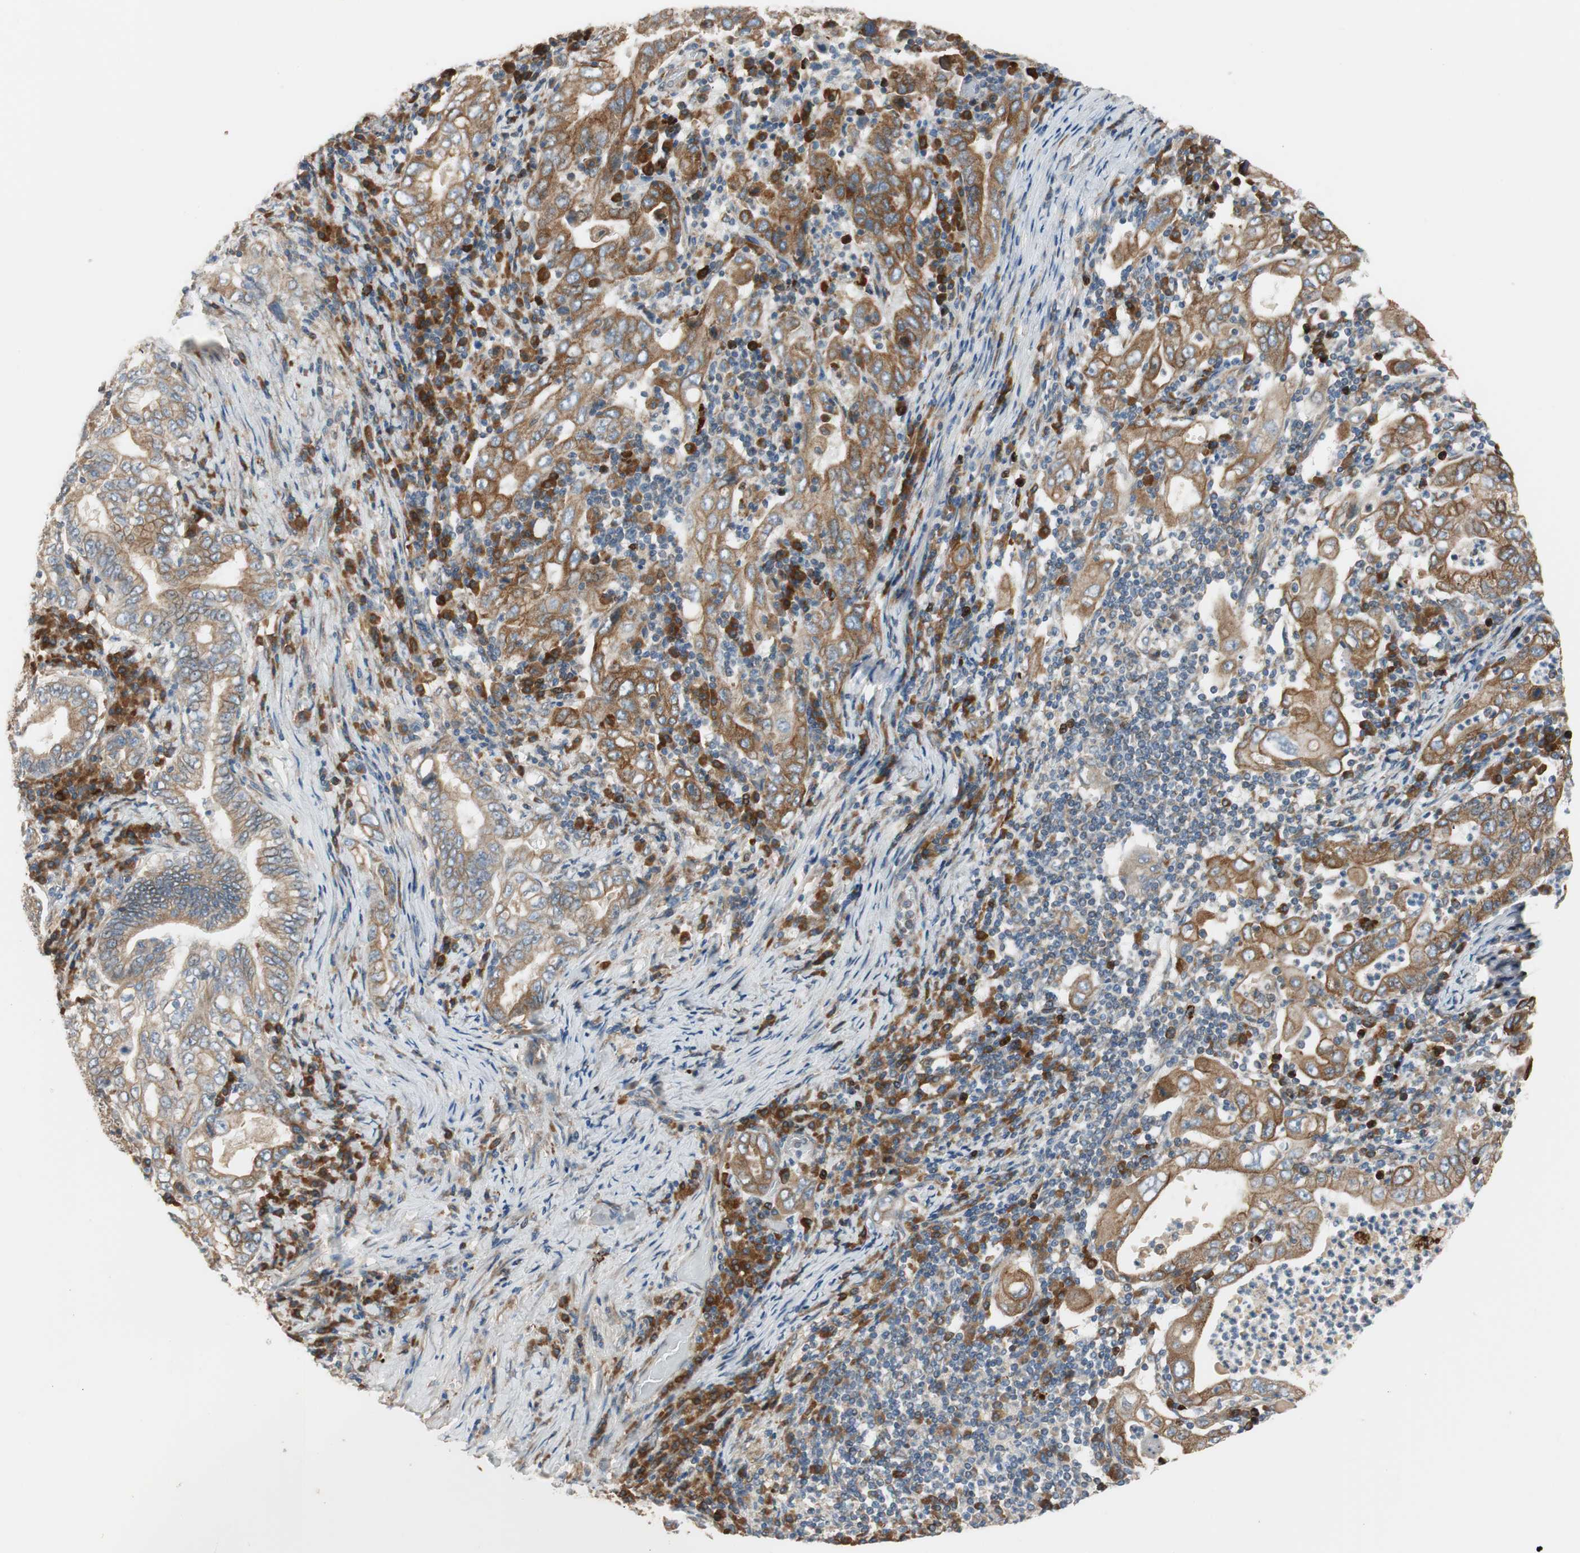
{"staining": {"intensity": "moderate", "quantity": ">75%", "location": "cytoplasmic/membranous"}, "tissue": "stomach cancer", "cell_type": "Tumor cells", "image_type": "cancer", "snomed": [{"axis": "morphology", "description": "Normal tissue, NOS"}, {"axis": "morphology", "description": "Adenocarcinoma, NOS"}, {"axis": "topography", "description": "Esophagus"}, {"axis": "topography", "description": "Stomach, upper"}, {"axis": "topography", "description": "Peripheral nerve tissue"}], "caption": "Human stomach cancer (adenocarcinoma) stained with a brown dye reveals moderate cytoplasmic/membranous positive positivity in approximately >75% of tumor cells.", "gene": "CLCC1", "patient": {"sex": "male", "age": 62}}